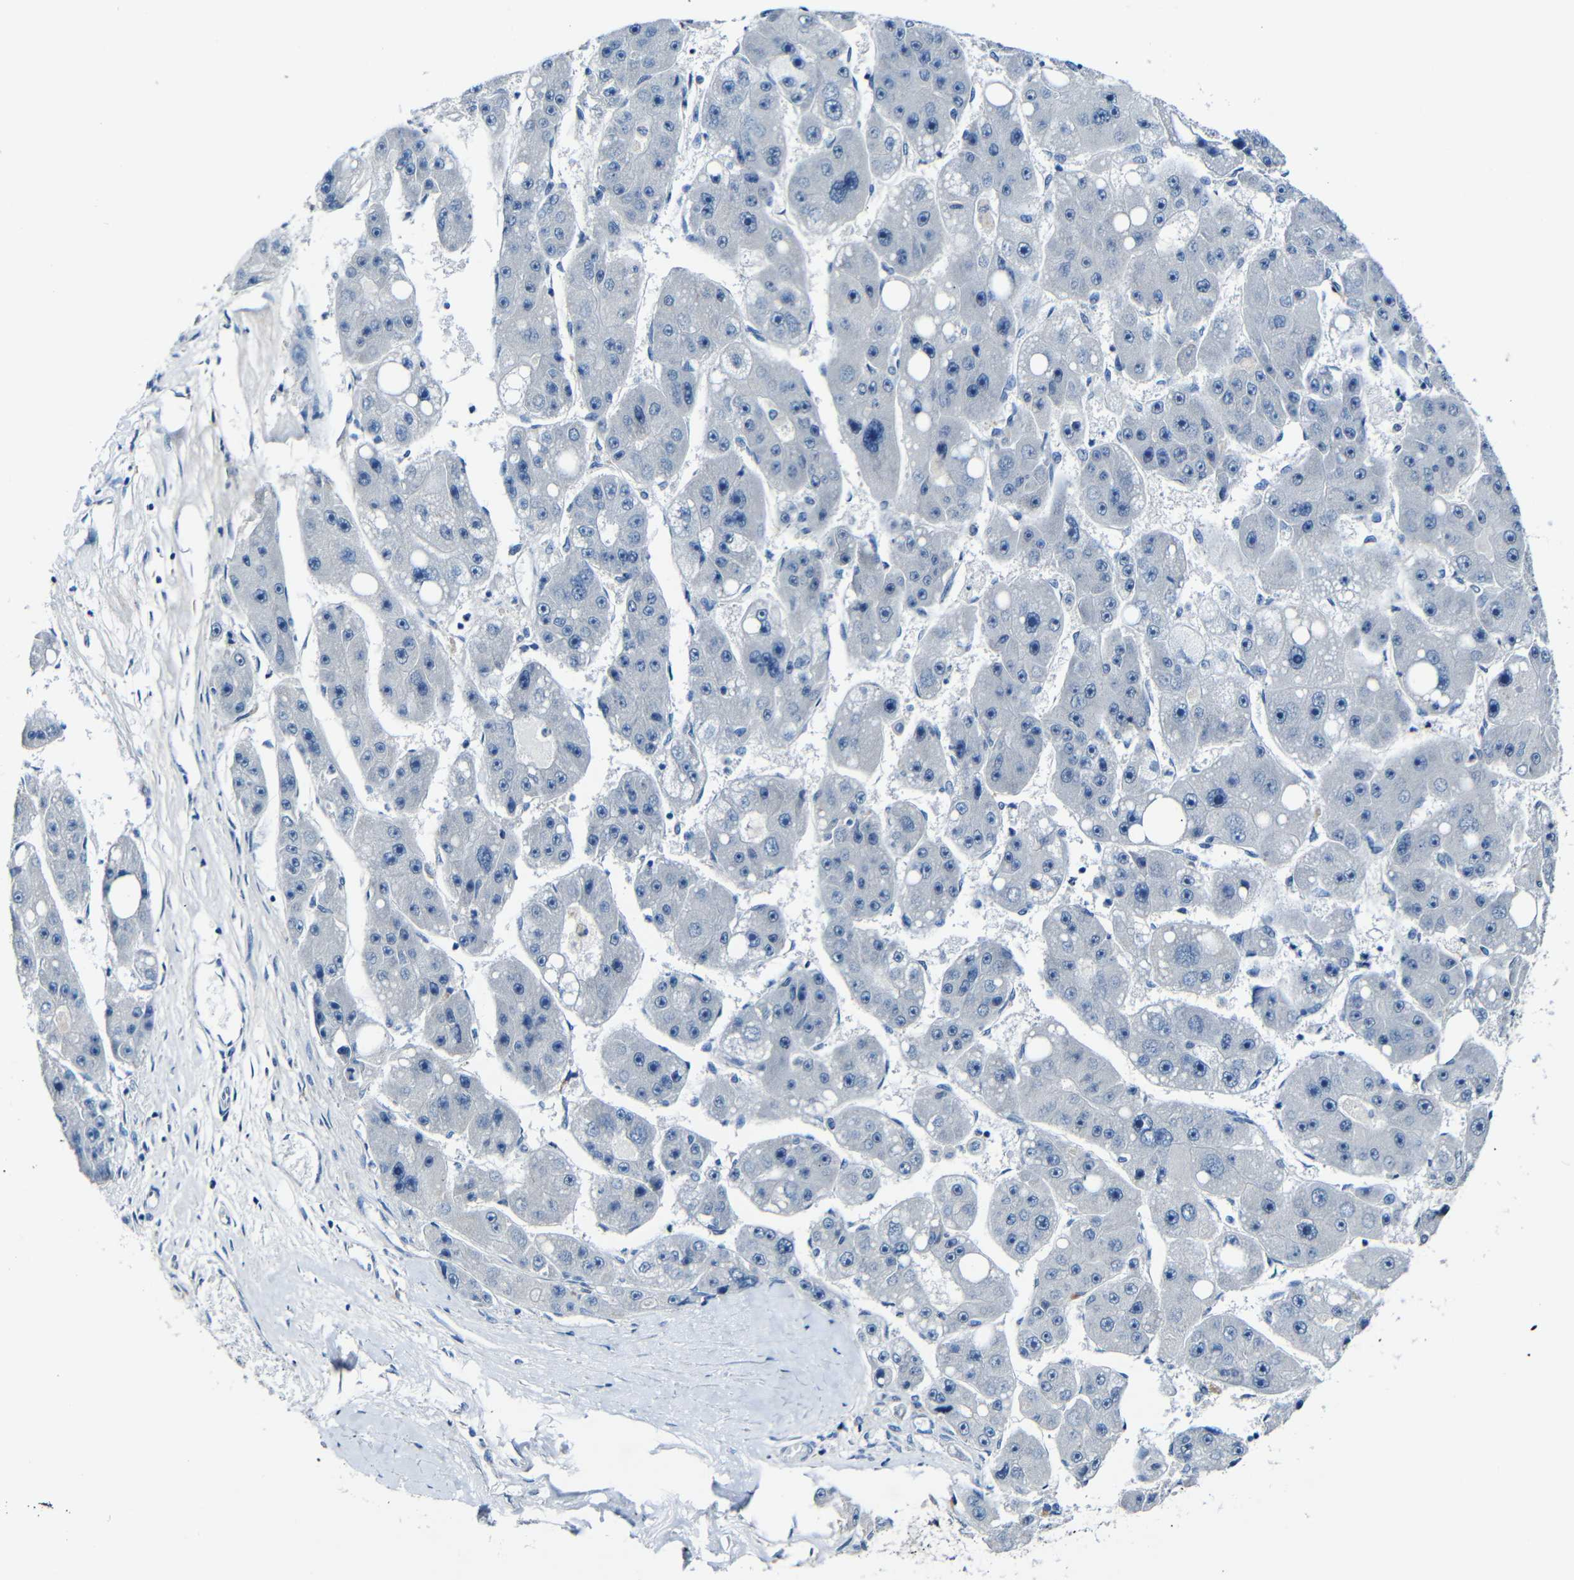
{"staining": {"intensity": "negative", "quantity": "none", "location": "none"}, "tissue": "liver cancer", "cell_type": "Tumor cells", "image_type": "cancer", "snomed": [{"axis": "morphology", "description": "Carcinoma, Hepatocellular, NOS"}, {"axis": "topography", "description": "Liver"}], "caption": "The photomicrograph demonstrates no staining of tumor cells in liver cancer (hepatocellular carcinoma).", "gene": "ANK3", "patient": {"sex": "female", "age": 61}}